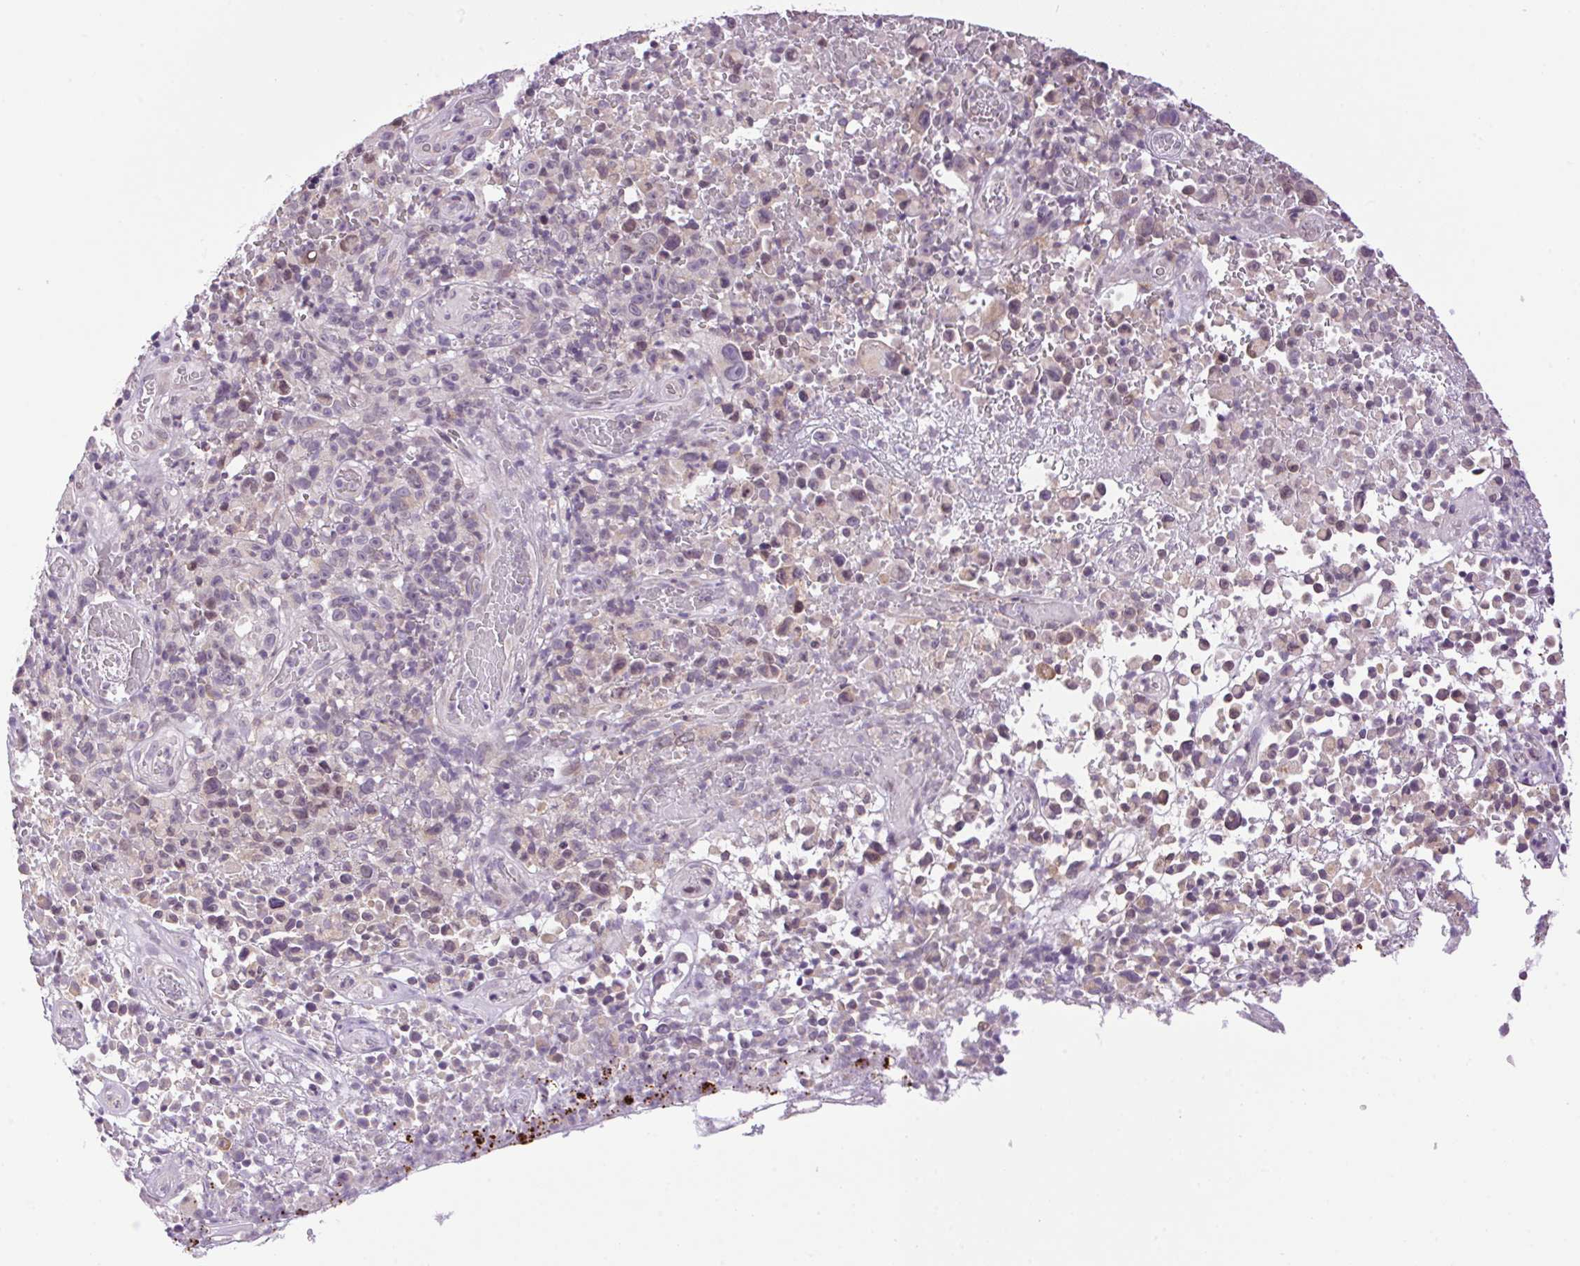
{"staining": {"intensity": "negative", "quantity": "none", "location": "none"}, "tissue": "melanoma", "cell_type": "Tumor cells", "image_type": "cancer", "snomed": [{"axis": "morphology", "description": "Malignant melanoma, NOS"}, {"axis": "topography", "description": "Skin"}], "caption": "IHC photomicrograph of human malignant melanoma stained for a protein (brown), which displays no staining in tumor cells.", "gene": "SMIM13", "patient": {"sex": "female", "age": 82}}